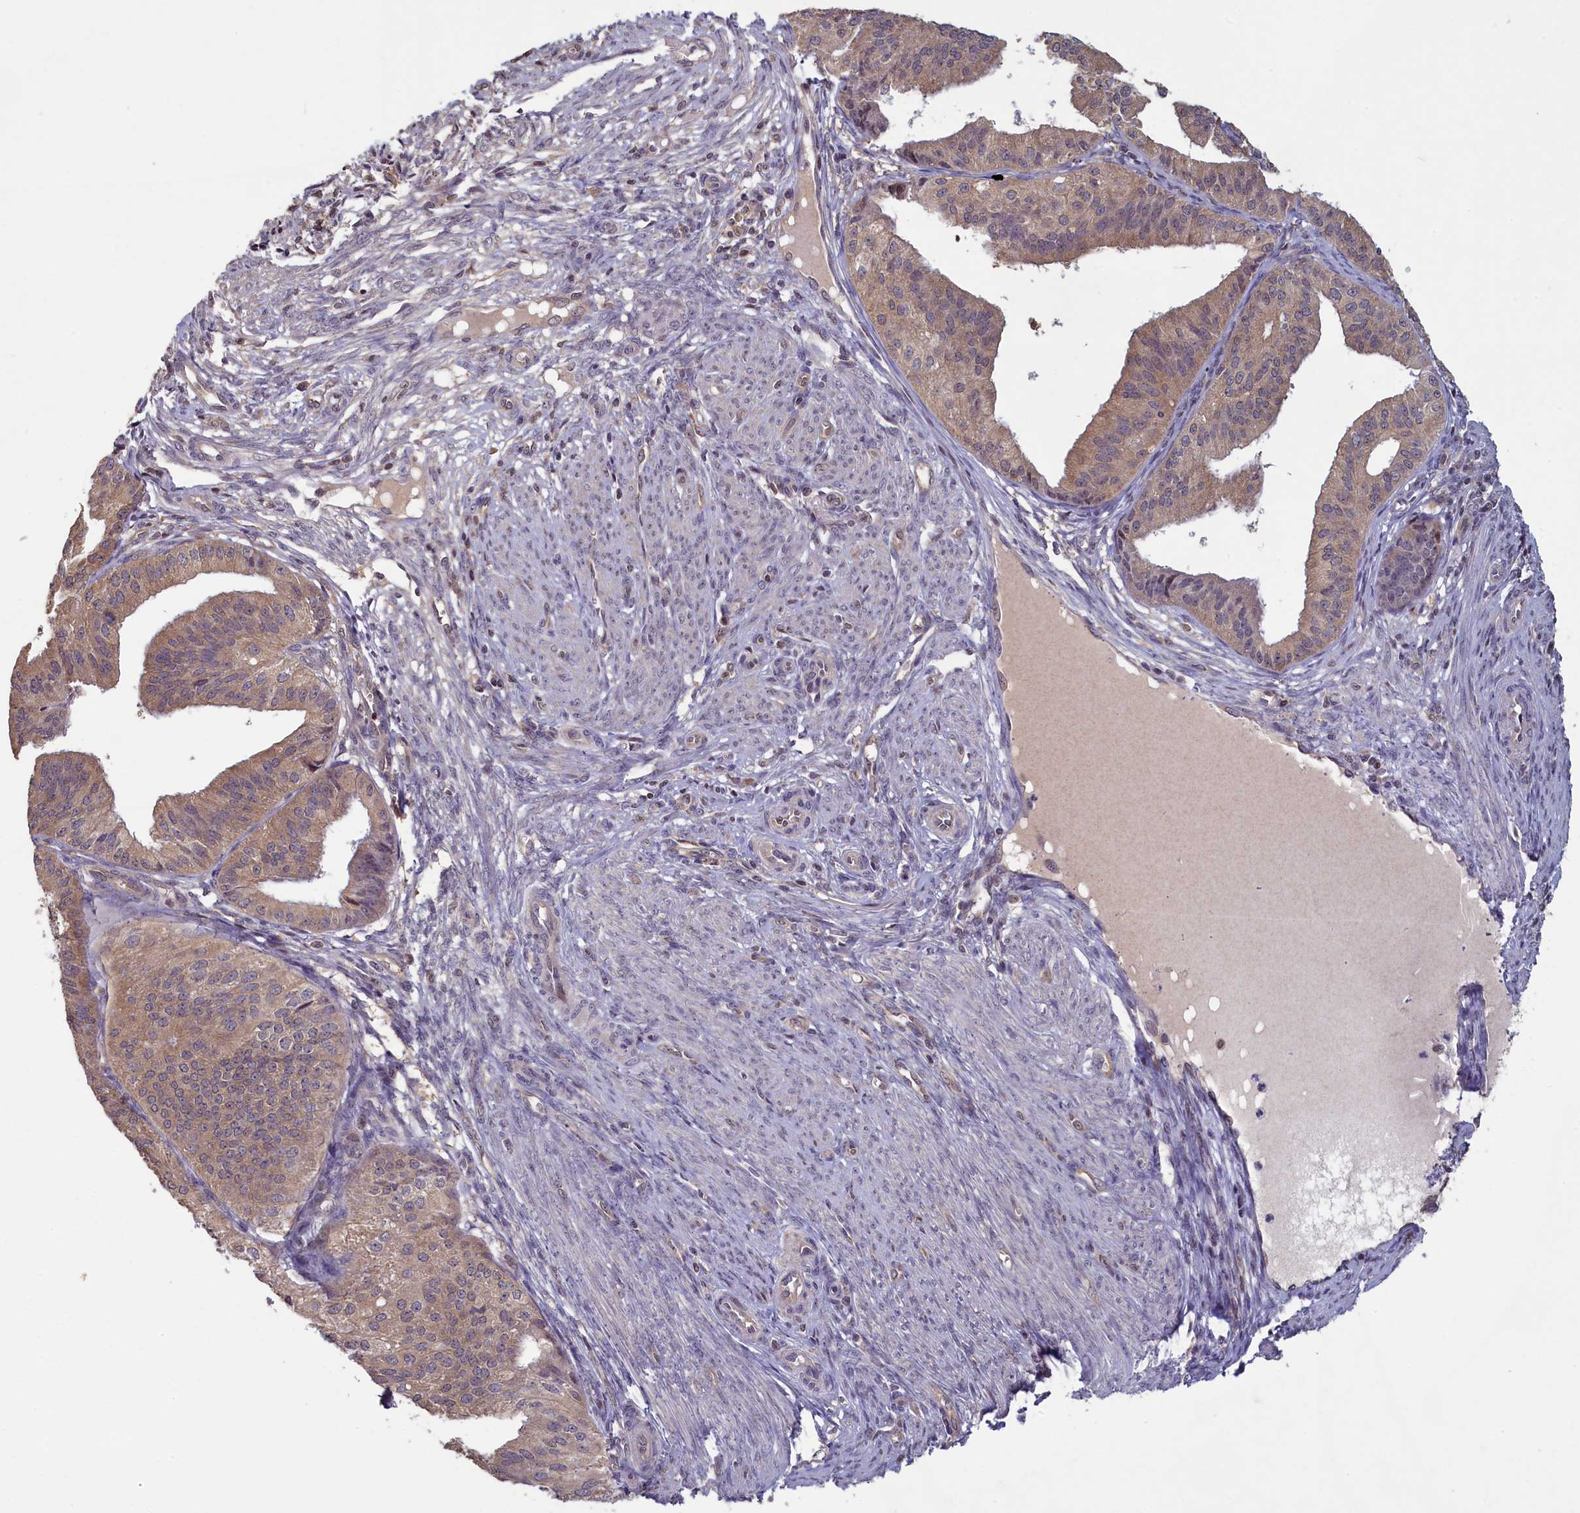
{"staining": {"intensity": "weak", "quantity": "25%-75%", "location": "cytoplasmic/membranous"}, "tissue": "endometrial cancer", "cell_type": "Tumor cells", "image_type": "cancer", "snomed": [{"axis": "morphology", "description": "Adenocarcinoma, NOS"}, {"axis": "topography", "description": "Endometrium"}], "caption": "Immunohistochemical staining of adenocarcinoma (endometrial) exhibits weak cytoplasmic/membranous protein expression in about 25%-75% of tumor cells. The staining is performed using DAB (3,3'-diaminobenzidine) brown chromogen to label protein expression. The nuclei are counter-stained blue using hematoxylin.", "gene": "NUBP1", "patient": {"sex": "female", "age": 50}}